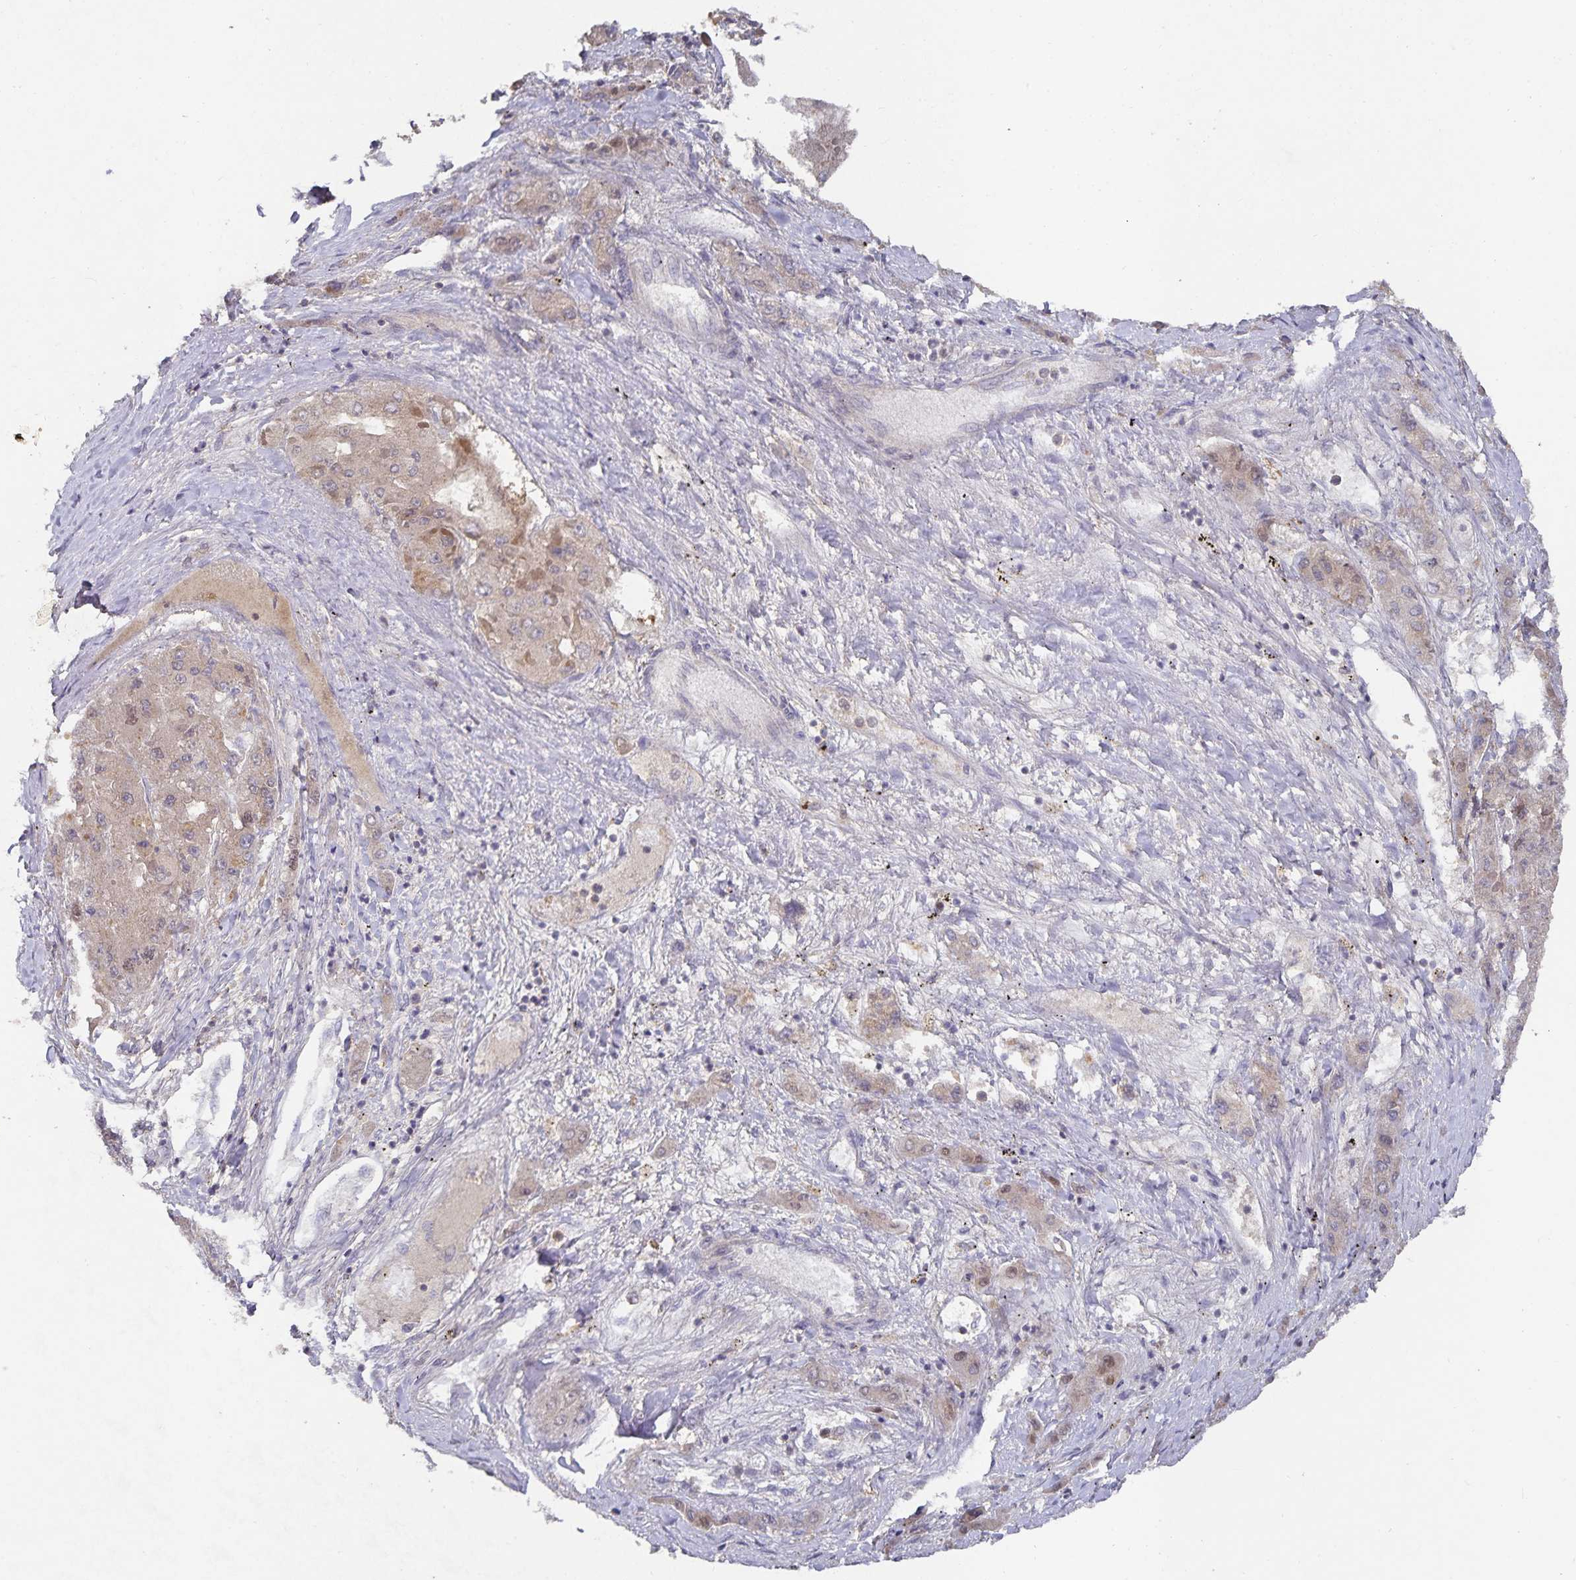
{"staining": {"intensity": "negative", "quantity": "none", "location": "none"}, "tissue": "liver cancer", "cell_type": "Tumor cells", "image_type": "cancer", "snomed": [{"axis": "morphology", "description": "Carcinoma, Hepatocellular, NOS"}, {"axis": "topography", "description": "Liver"}], "caption": "The photomicrograph reveals no significant positivity in tumor cells of liver cancer.", "gene": "HEPN1", "patient": {"sex": "female", "age": 73}}